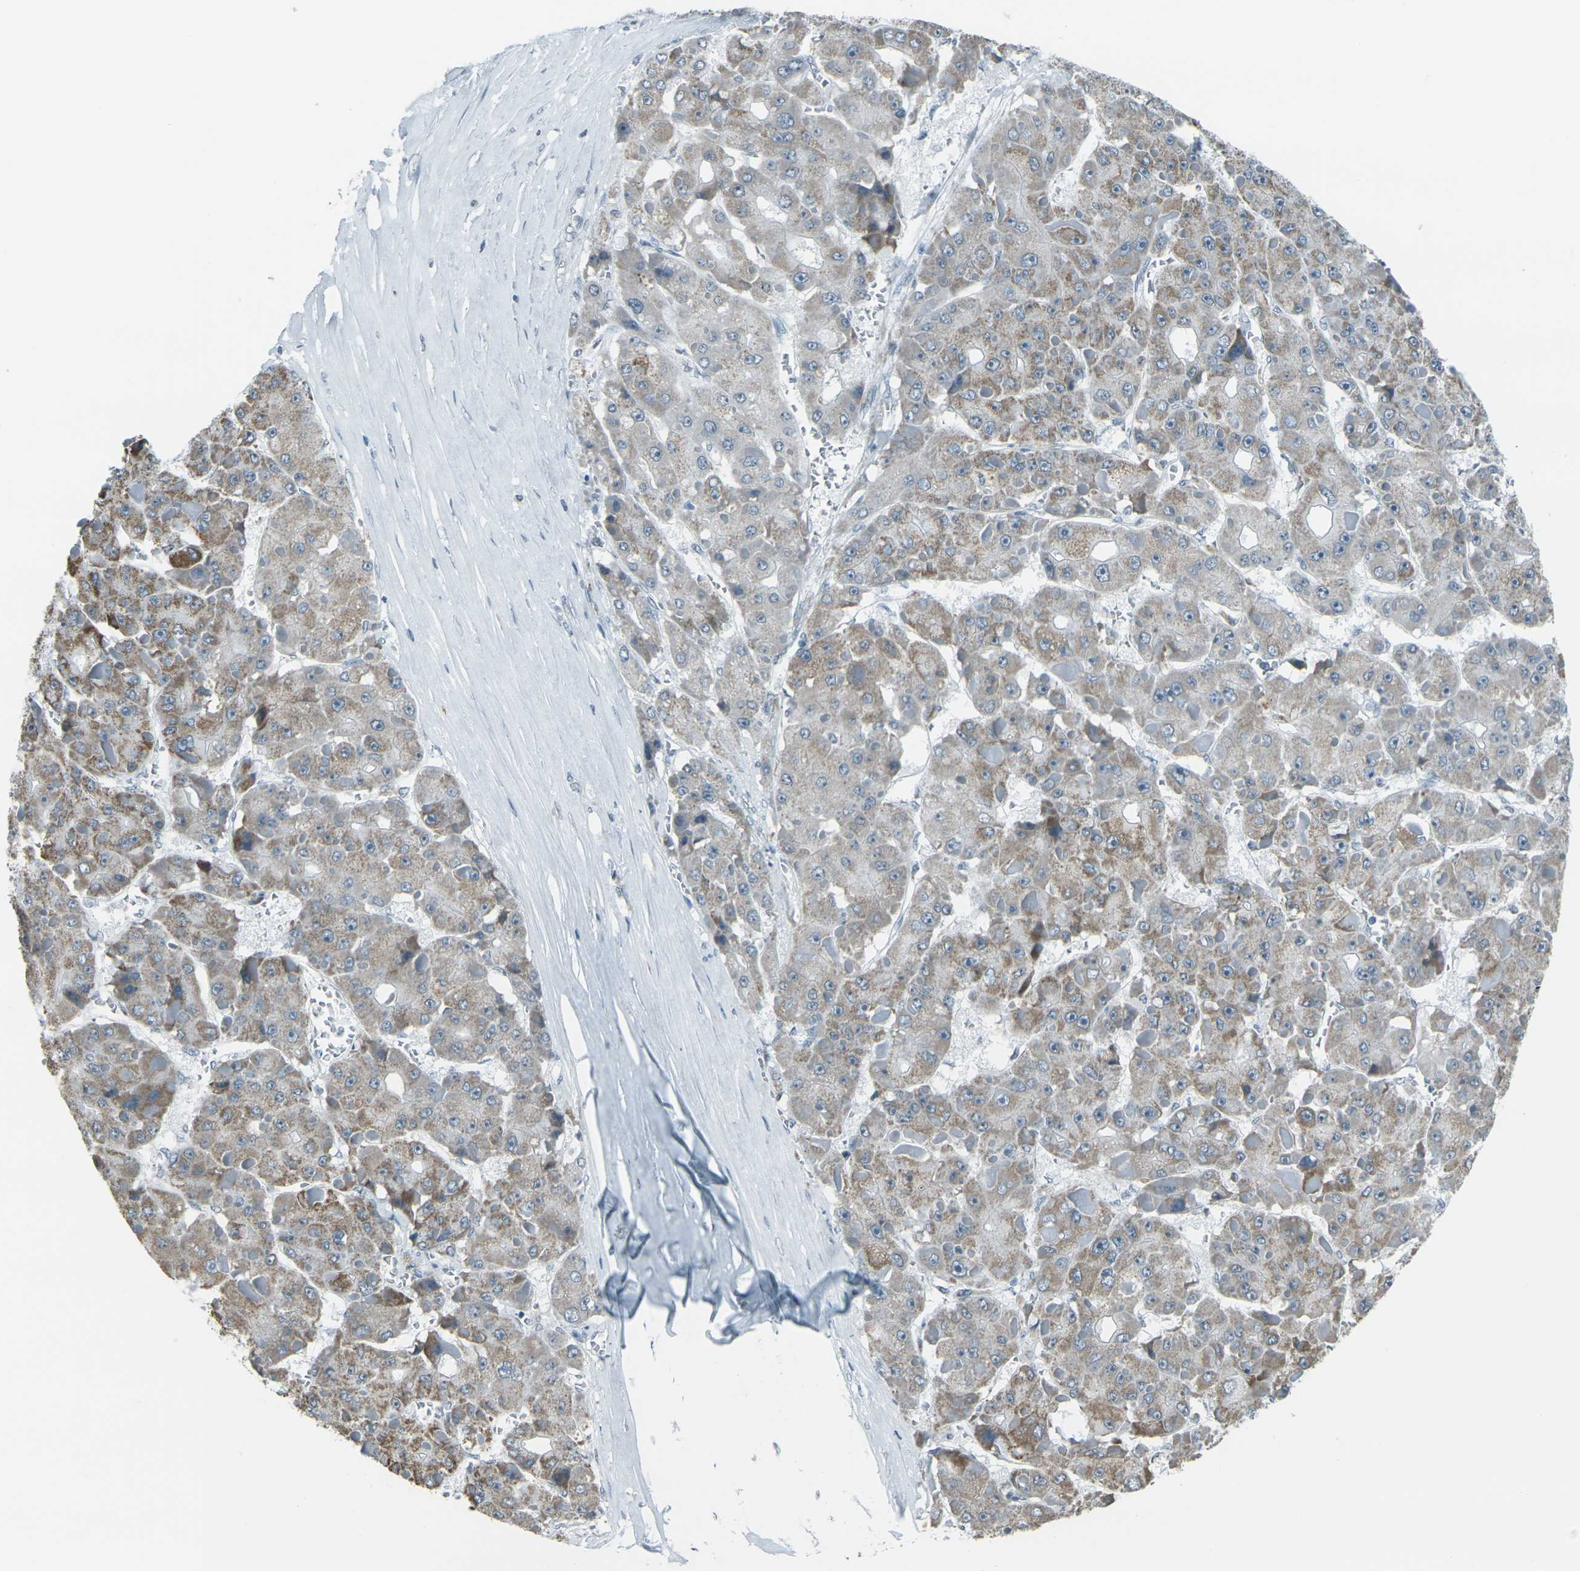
{"staining": {"intensity": "moderate", "quantity": "25%-75%", "location": "cytoplasmic/membranous"}, "tissue": "liver cancer", "cell_type": "Tumor cells", "image_type": "cancer", "snomed": [{"axis": "morphology", "description": "Carcinoma, Hepatocellular, NOS"}, {"axis": "topography", "description": "Liver"}], "caption": "Human hepatocellular carcinoma (liver) stained with a brown dye exhibits moderate cytoplasmic/membranous positive staining in about 25%-75% of tumor cells.", "gene": "H2BC1", "patient": {"sex": "female", "age": 73}}